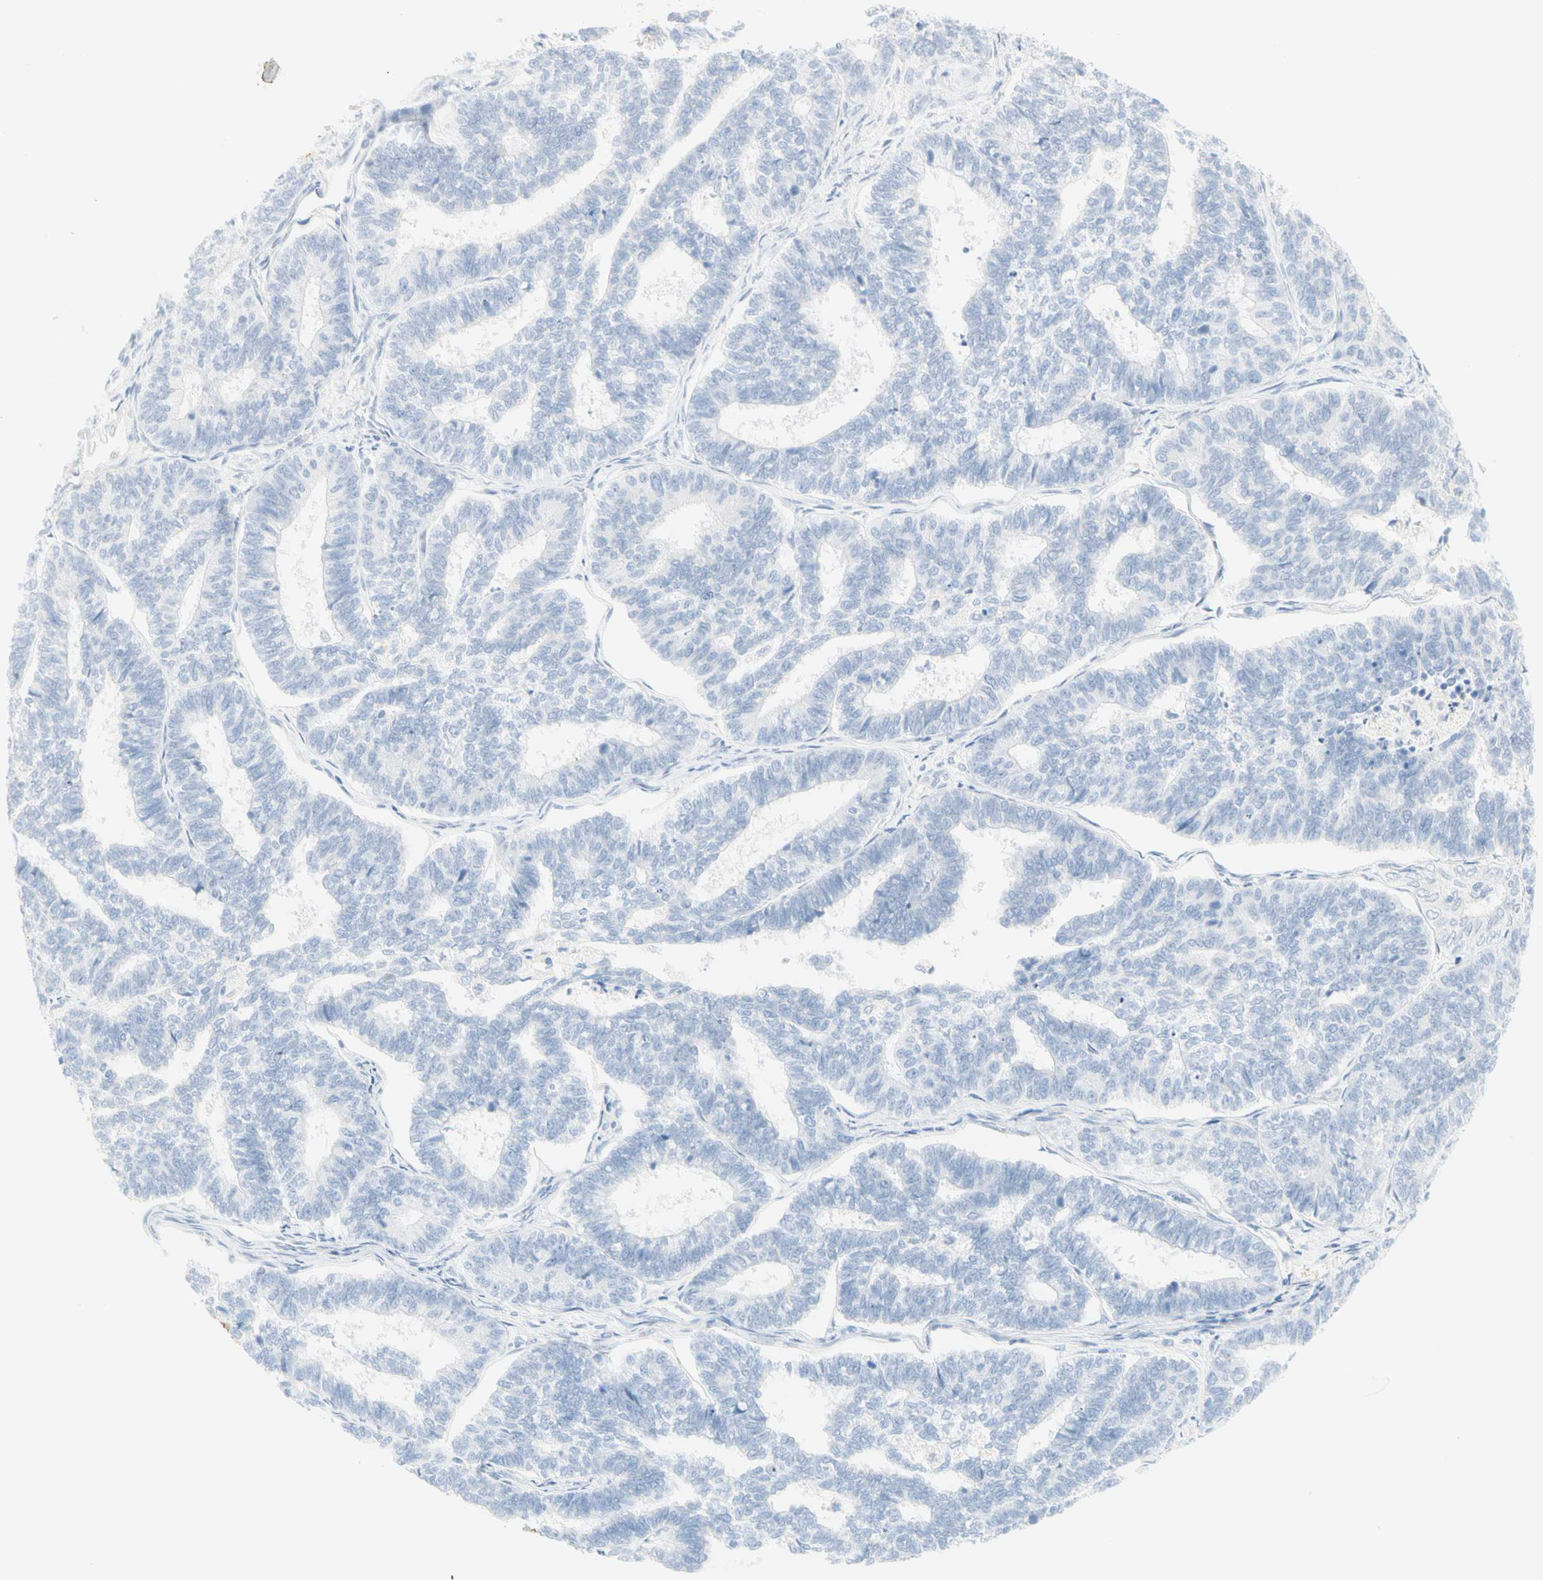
{"staining": {"intensity": "negative", "quantity": "none", "location": "none"}, "tissue": "endometrial cancer", "cell_type": "Tumor cells", "image_type": "cancer", "snomed": [{"axis": "morphology", "description": "Adenocarcinoma, NOS"}, {"axis": "topography", "description": "Endometrium"}], "caption": "Human endometrial cancer (adenocarcinoma) stained for a protein using immunohistochemistry demonstrates no expression in tumor cells.", "gene": "SELENBP1", "patient": {"sex": "female", "age": 70}}